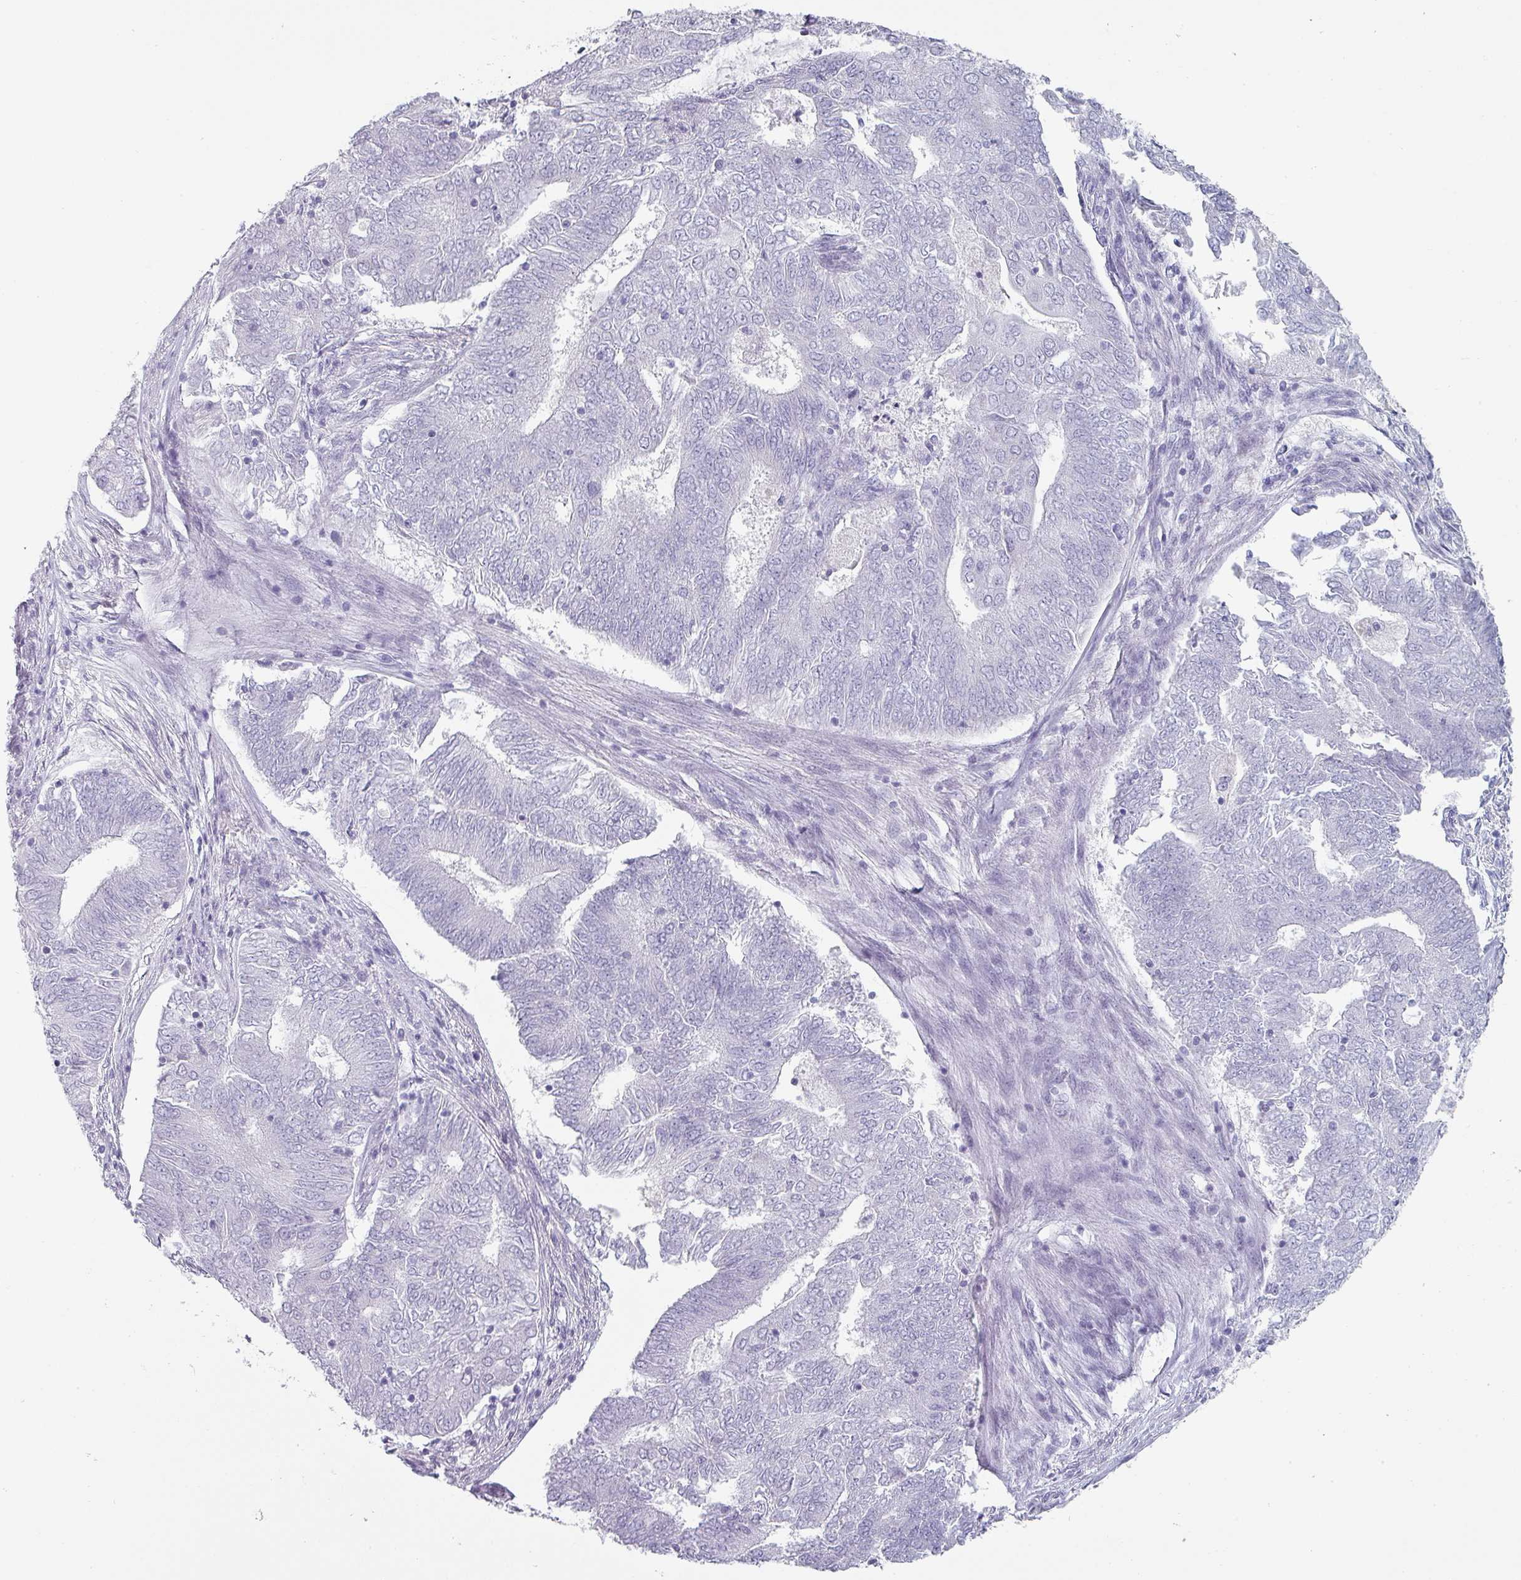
{"staining": {"intensity": "negative", "quantity": "none", "location": "none"}, "tissue": "endometrial cancer", "cell_type": "Tumor cells", "image_type": "cancer", "snomed": [{"axis": "morphology", "description": "Adenocarcinoma, NOS"}, {"axis": "topography", "description": "Endometrium"}], "caption": "The photomicrograph shows no significant staining in tumor cells of adenocarcinoma (endometrial).", "gene": "SFTPA1", "patient": {"sex": "female", "age": 62}}